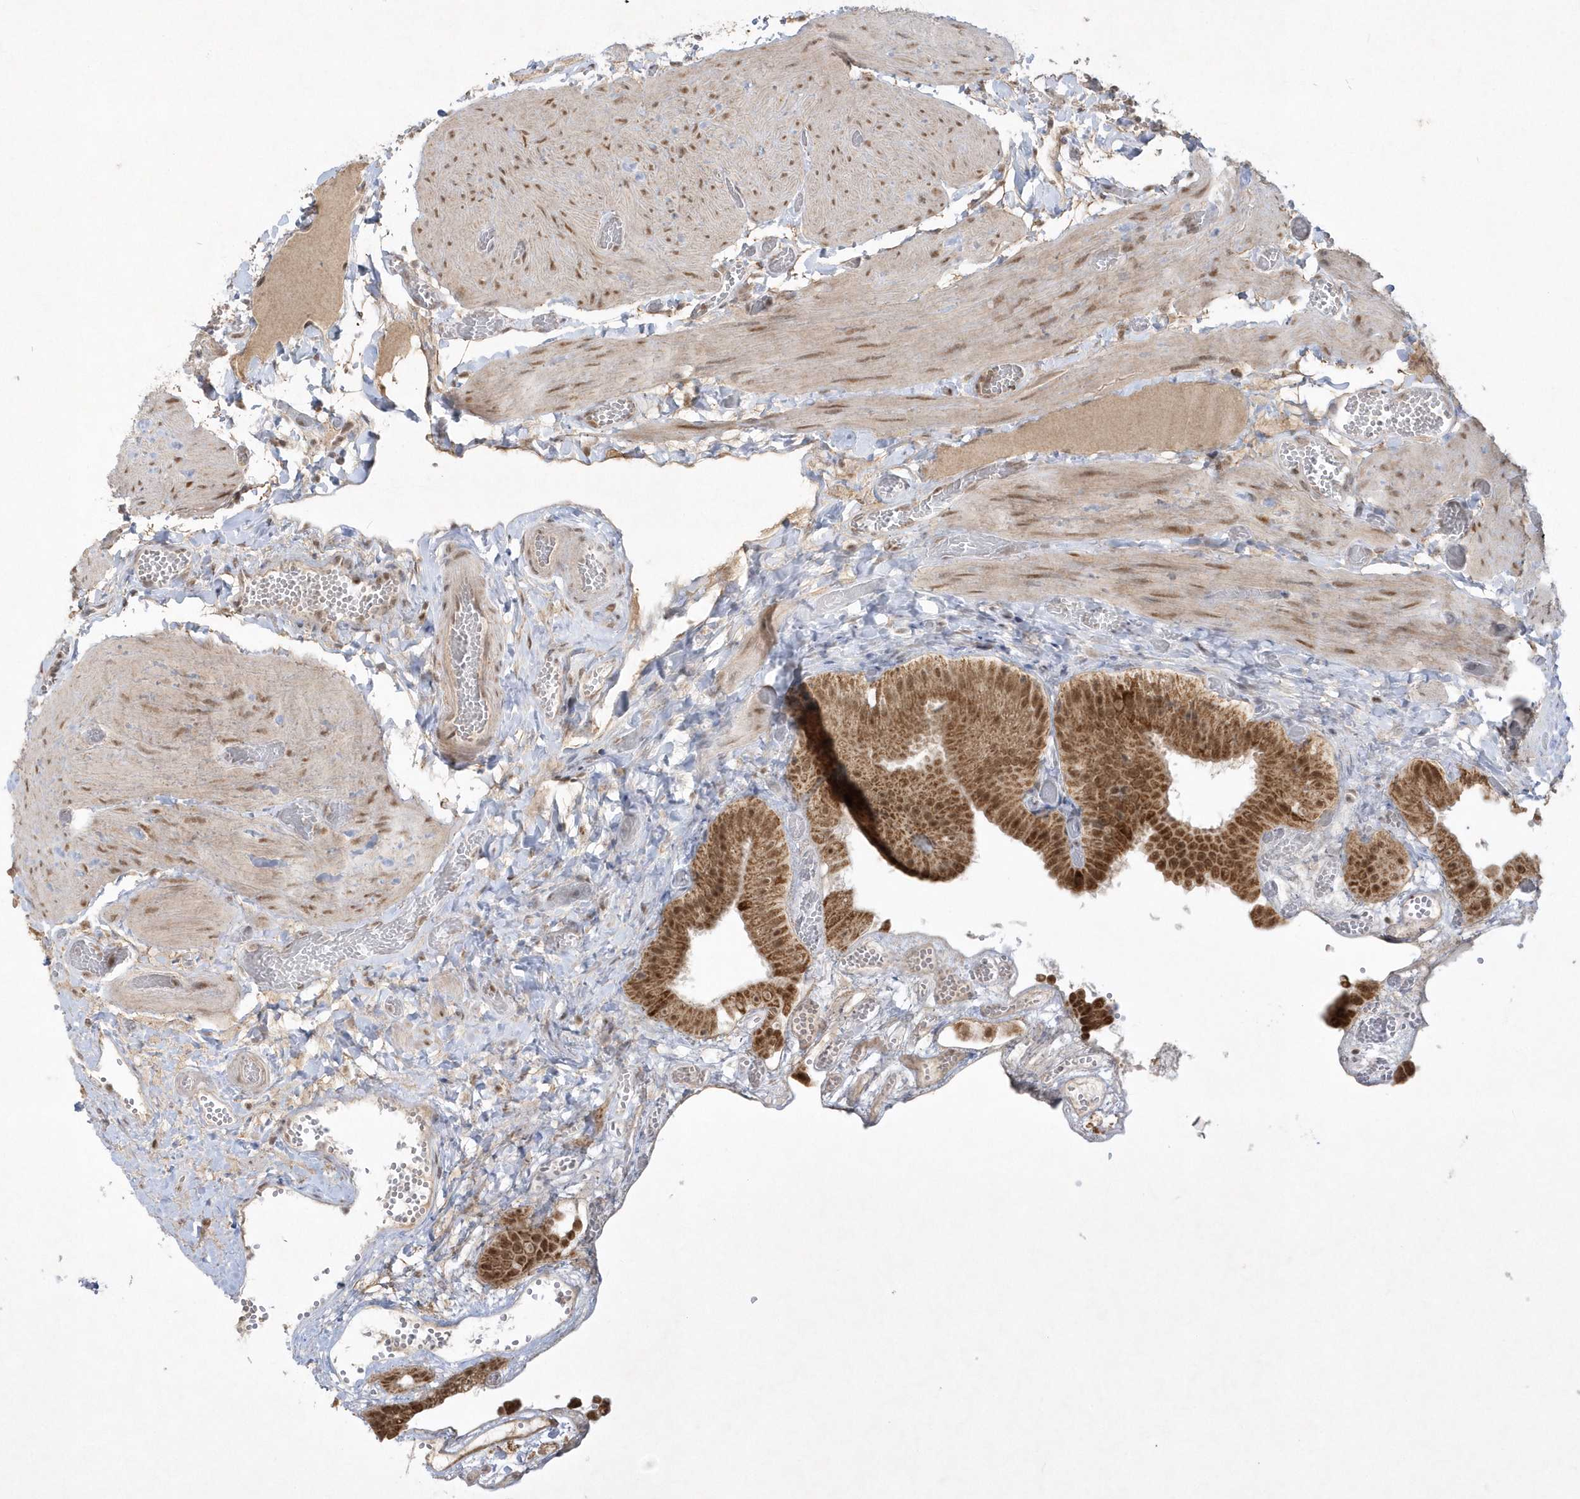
{"staining": {"intensity": "strong", "quantity": ">75%", "location": "cytoplasmic/membranous,nuclear"}, "tissue": "gallbladder", "cell_type": "Glandular cells", "image_type": "normal", "snomed": [{"axis": "morphology", "description": "Normal tissue, NOS"}, {"axis": "topography", "description": "Gallbladder"}], "caption": "About >75% of glandular cells in benign gallbladder show strong cytoplasmic/membranous,nuclear protein expression as visualized by brown immunohistochemical staining.", "gene": "CPSF3", "patient": {"sex": "female", "age": 64}}